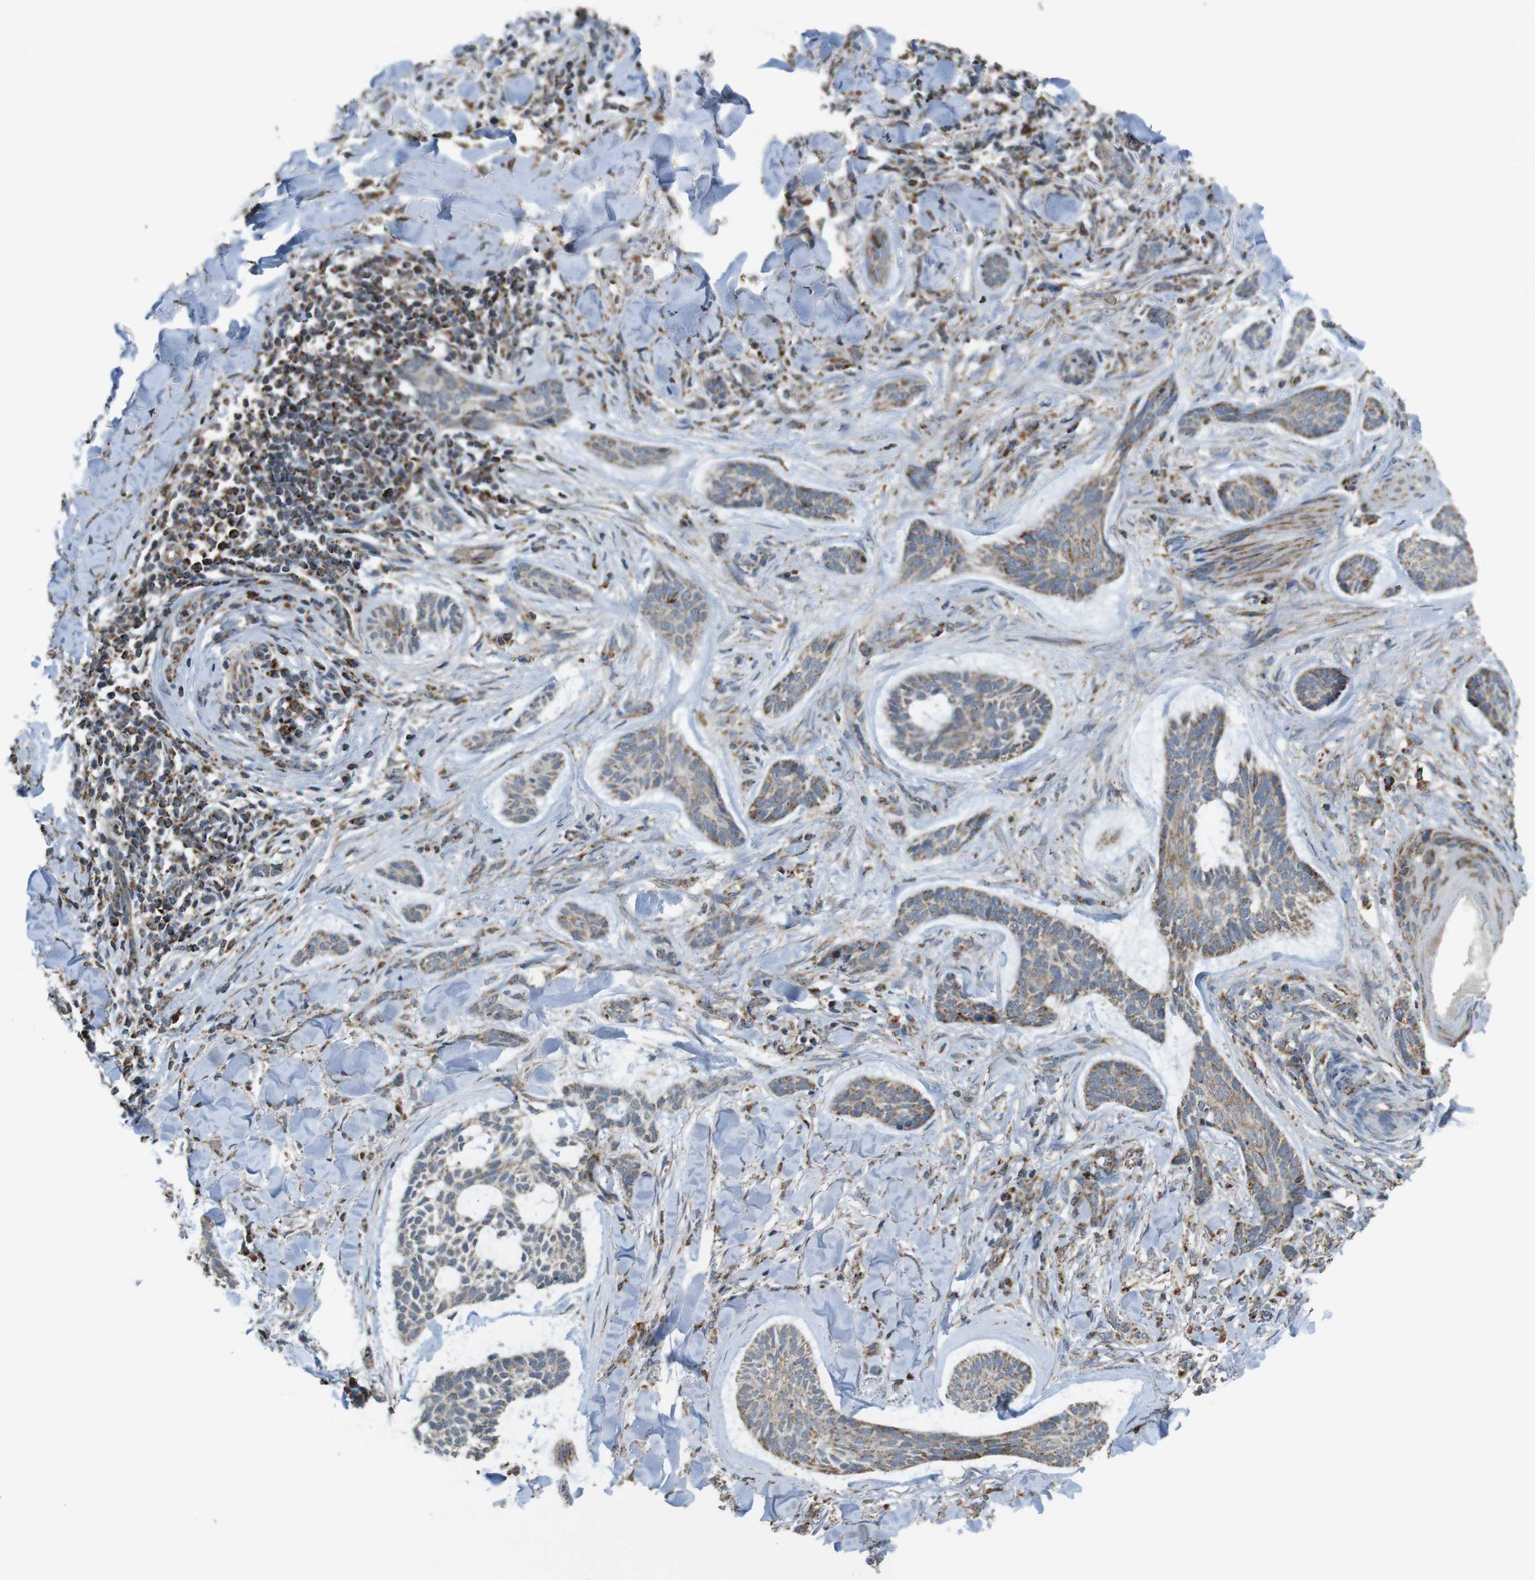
{"staining": {"intensity": "moderate", "quantity": ">75%", "location": "cytoplasmic/membranous"}, "tissue": "skin cancer", "cell_type": "Tumor cells", "image_type": "cancer", "snomed": [{"axis": "morphology", "description": "Basal cell carcinoma"}, {"axis": "topography", "description": "Skin"}], "caption": "Brown immunohistochemical staining in basal cell carcinoma (skin) displays moderate cytoplasmic/membranous positivity in about >75% of tumor cells. The protein is stained brown, and the nuclei are stained in blue (DAB IHC with brightfield microscopy, high magnification).", "gene": "CALHM2", "patient": {"sex": "male", "age": 43}}